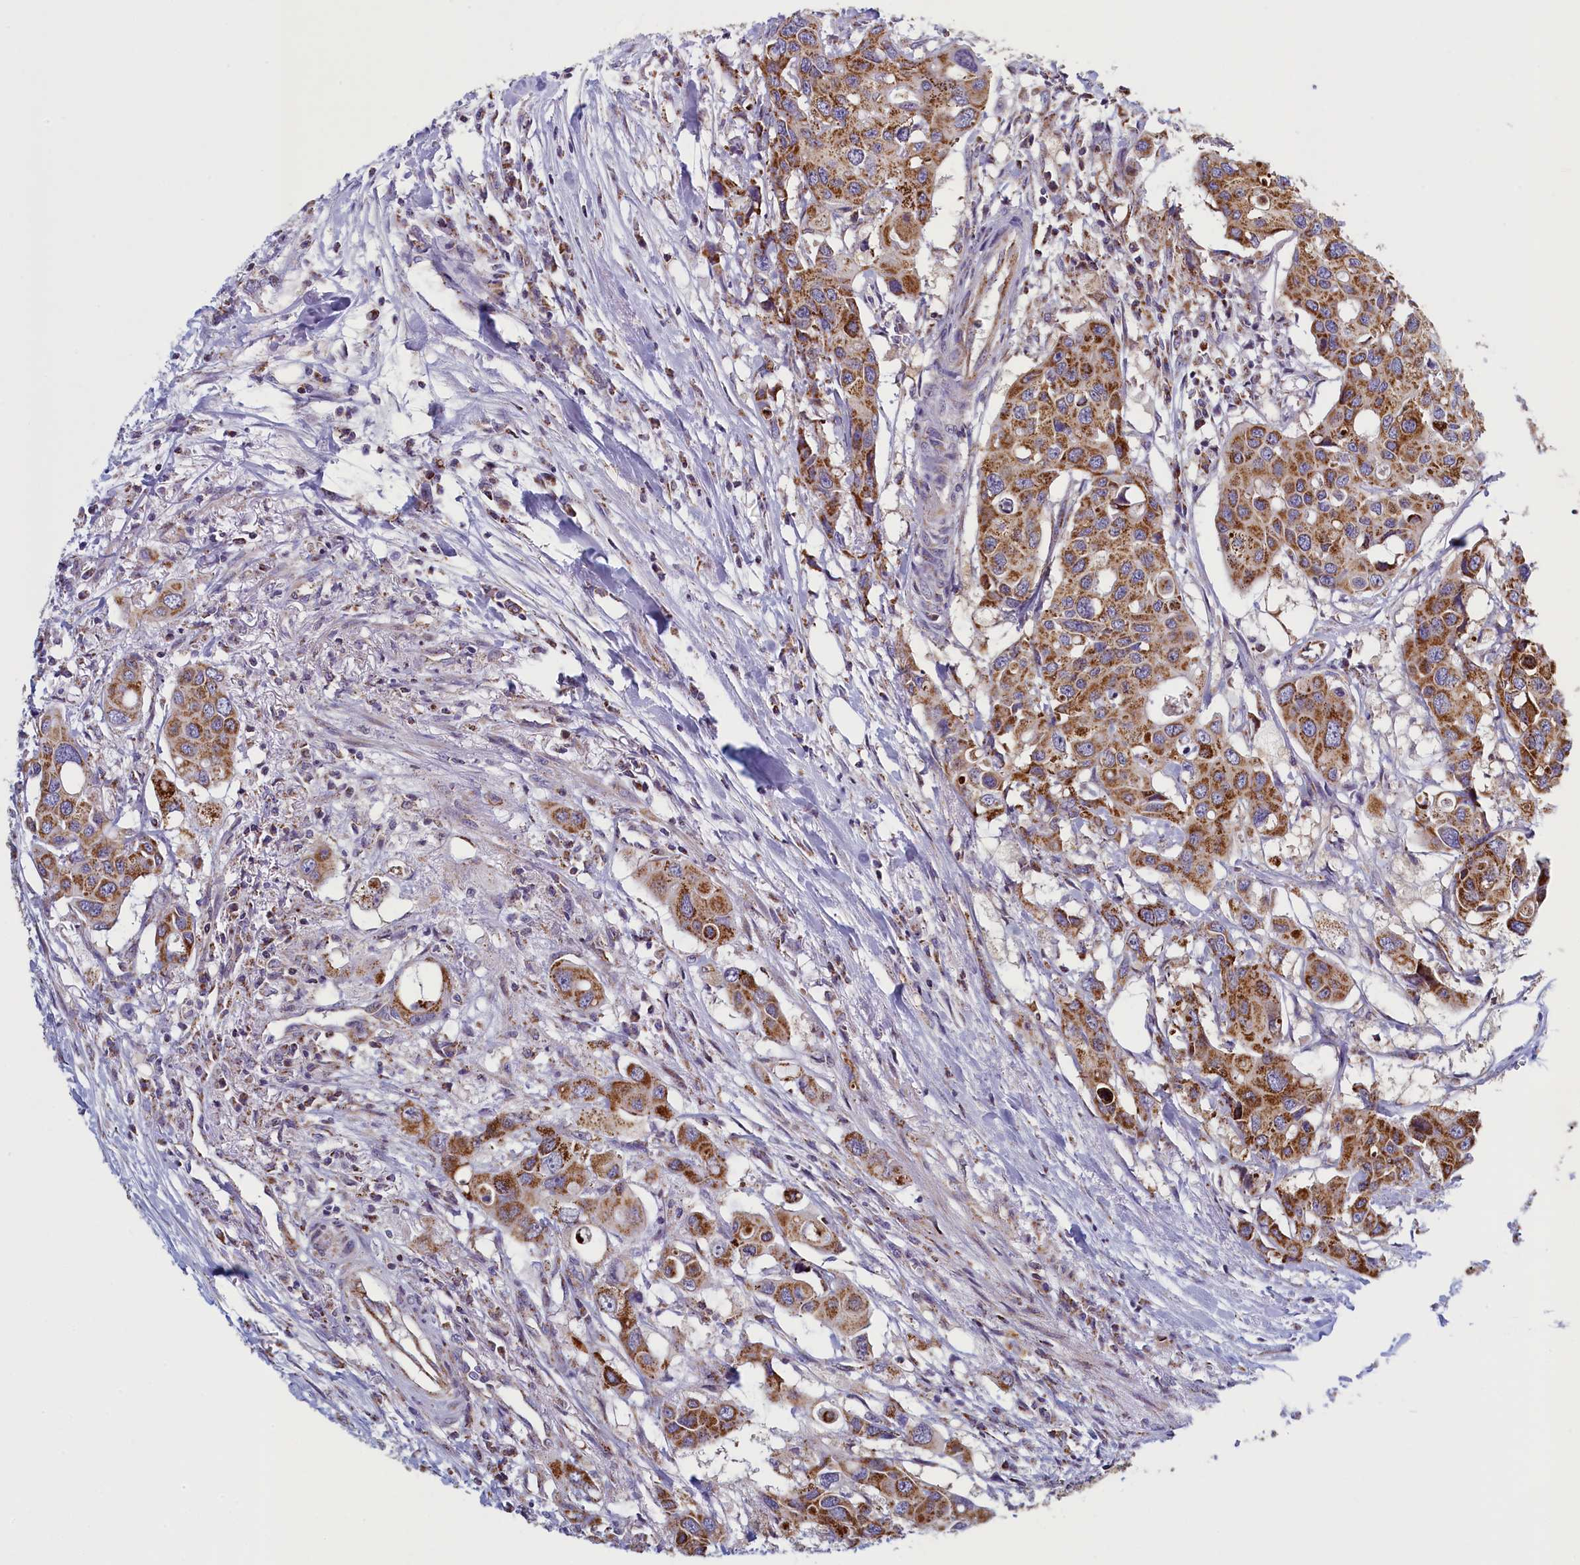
{"staining": {"intensity": "moderate", "quantity": ">75%", "location": "cytoplasmic/membranous"}, "tissue": "colorectal cancer", "cell_type": "Tumor cells", "image_type": "cancer", "snomed": [{"axis": "morphology", "description": "Adenocarcinoma, NOS"}, {"axis": "topography", "description": "Colon"}], "caption": "Protein expression analysis of colorectal cancer (adenocarcinoma) reveals moderate cytoplasmic/membranous positivity in about >75% of tumor cells.", "gene": "IFT122", "patient": {"sex": "male", "age": 77}}